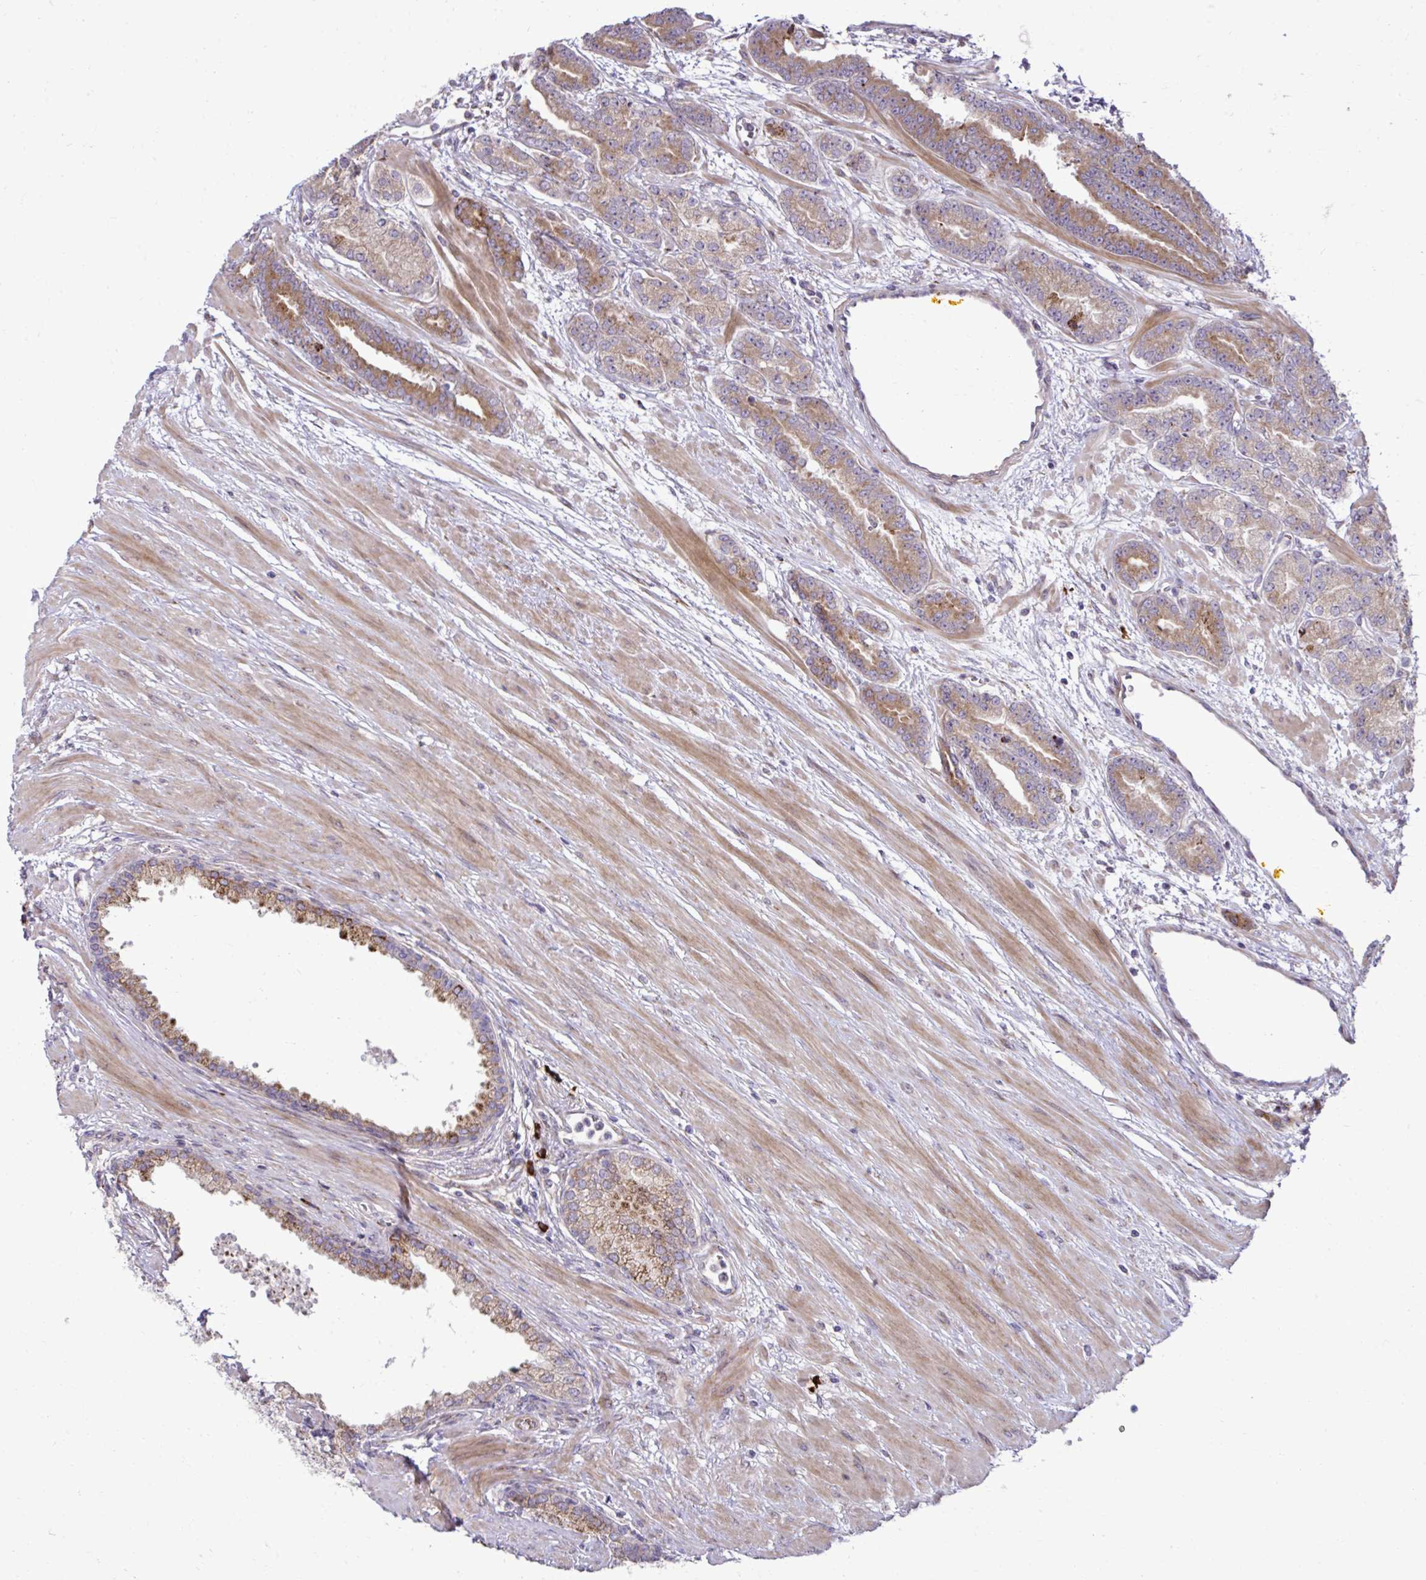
{"staining": {"intensity": "moderate", "quantity": ">75%", "location": "cytoplasmic/membranous"}, "tissue": "prostate cancer", "cell_type": "Tumor cells", "image_type": "cancer", "snomed": [{"axis": "morphology", "description": "Adenocarcinoma, High grade"}, {"axis": "topography", "description": "Prostate"}], "caption": "An IHC histopathology image of neoplastic tissue is shown. Protein staining in brown highlights moderate cytoplasmic/membranous positivity in prostate cancer within tumor cells.", "gene": "LIMS1", "patient": {"sex": "male", "age": 60}}